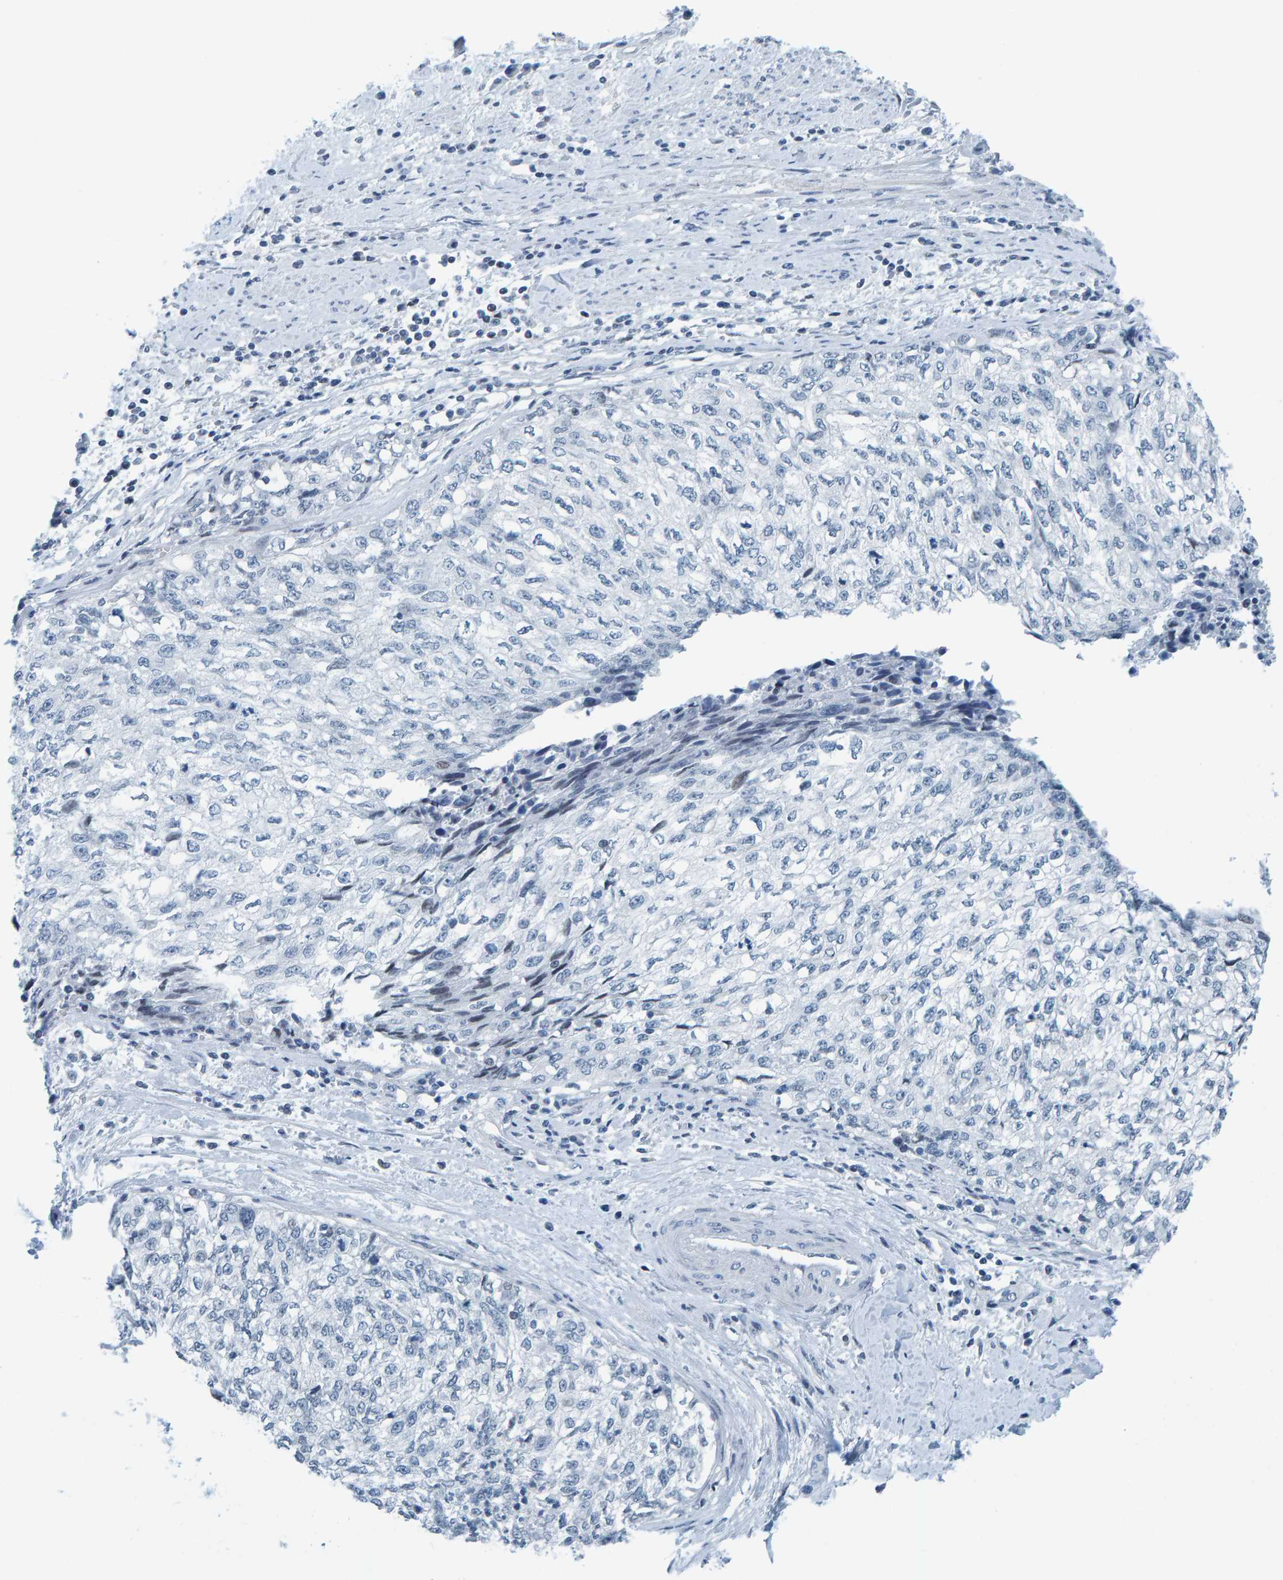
{"staining": {"intensity": "negative", "quantity": "none", "location": "none"}, "tissue": "cervical cancer", "cell_type": "Tumor cells", "image_type": "cancer", "snomed": [{"axis": "morphology", "description": "Squamous cell carcinoma, NOS"}, {"axis": "topography", "description": "Cervix"}], "caption": "High magnification brightfield microscopy of cervical squamous cell carcinoma stained with DAB (brown) and counterstained with hematoxylin (blue): tumor cells show no significant positivity. (Brightfield microscopy of DAB (3,3'-diaminobenzidine) IHC at high magnification).", "gene": "CNP", "patient": {"sex": "female", "age": 57}}